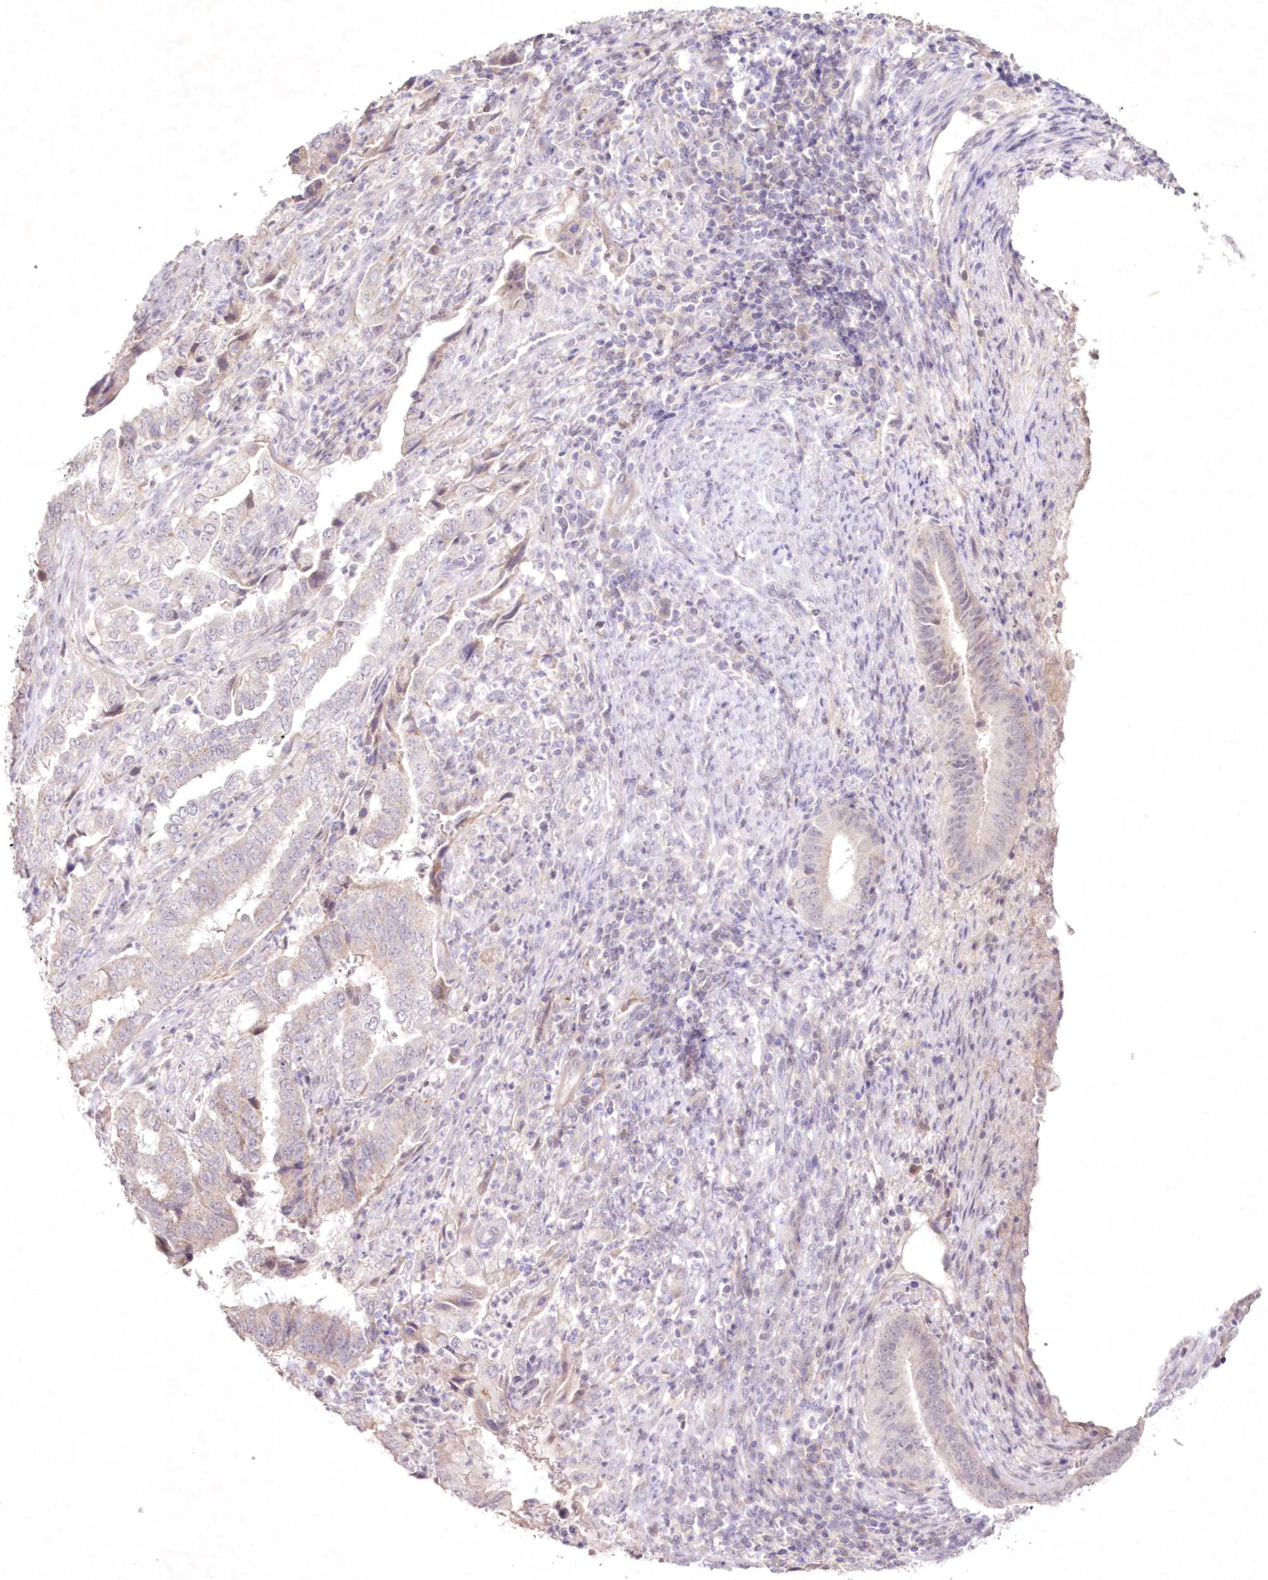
{"staining": {"intensity": "negative", "quantity": "none", "location": "none"}, "tissue": "endometrial cancer", "cell_type": "Tumor cells", "image_type": "cancer", "snomed": [{"axis": "morphology", "description": "Adenocarcinoma, NOS"}, {"axis": "topography", "description": "Endometrium"}], "caption": "Tumor cells are negative for protein expression in human adenocarcinoma (endometrial). (Brightfield microscopy of DAB (3,3'-diaminobenzidine) IHC at high magnification).", "gene": "NEU4", "patient": {"sex": "female", "age": 51}}